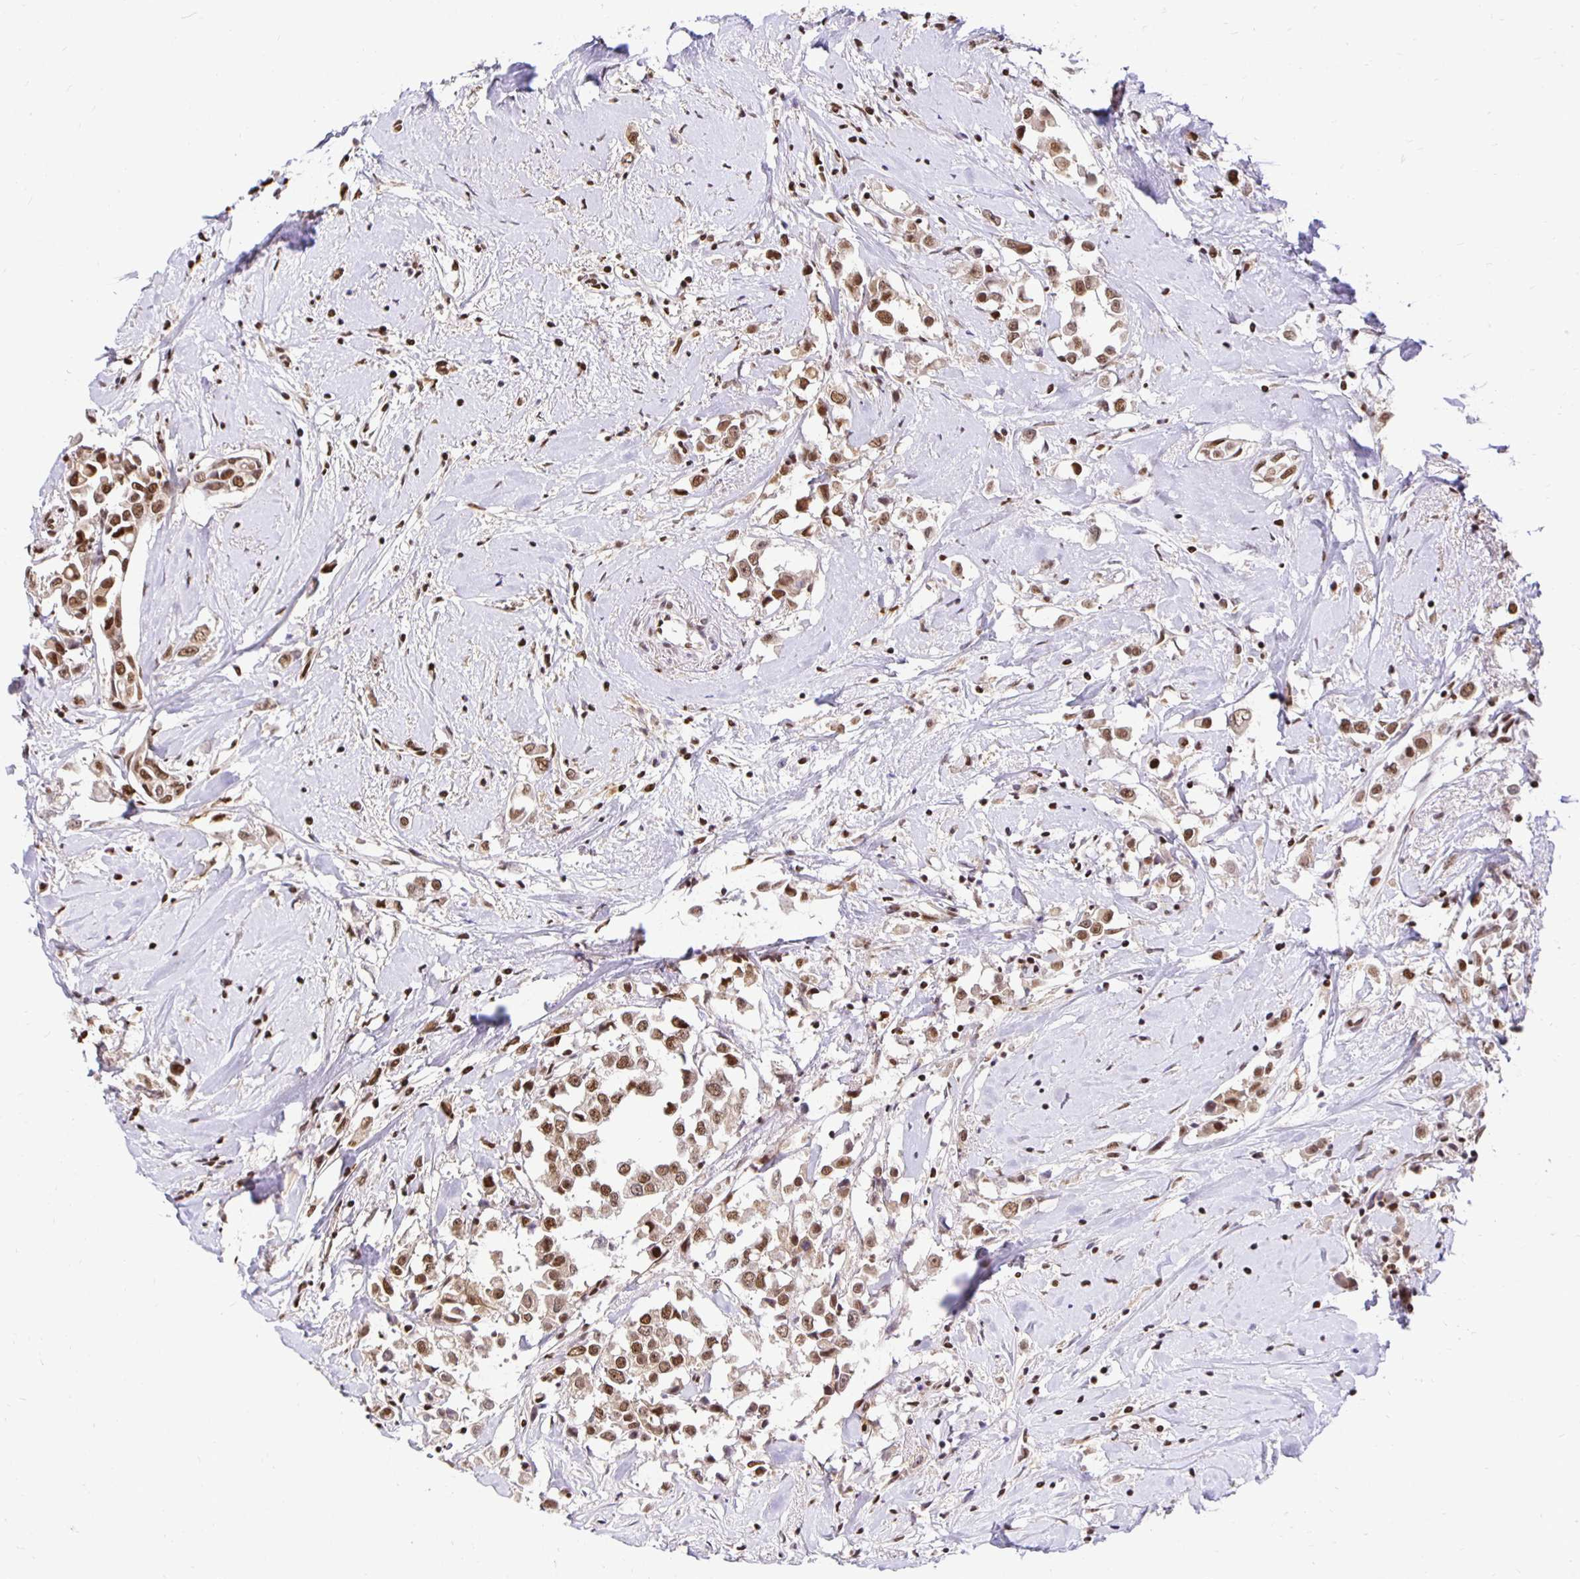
{"staining": {"intensity": "moderate", "quantity": ">75%", "location": "nuclear"}, "tissue": "breast cancer", "cell_type": "Tumor cells", "image_type": "cancer", "snomed": [{"axis": "morphology", "description": "Duct carcinoma"}, {"axis": "topography", "description": "Breast"}], "caption": "Moderate nuclear protein staining is identified in about >75% of tumor cells in breast invasive ductal carcinoma.", "gene": "ZNF579", "patient": {"sex": "female", "age": 61}}